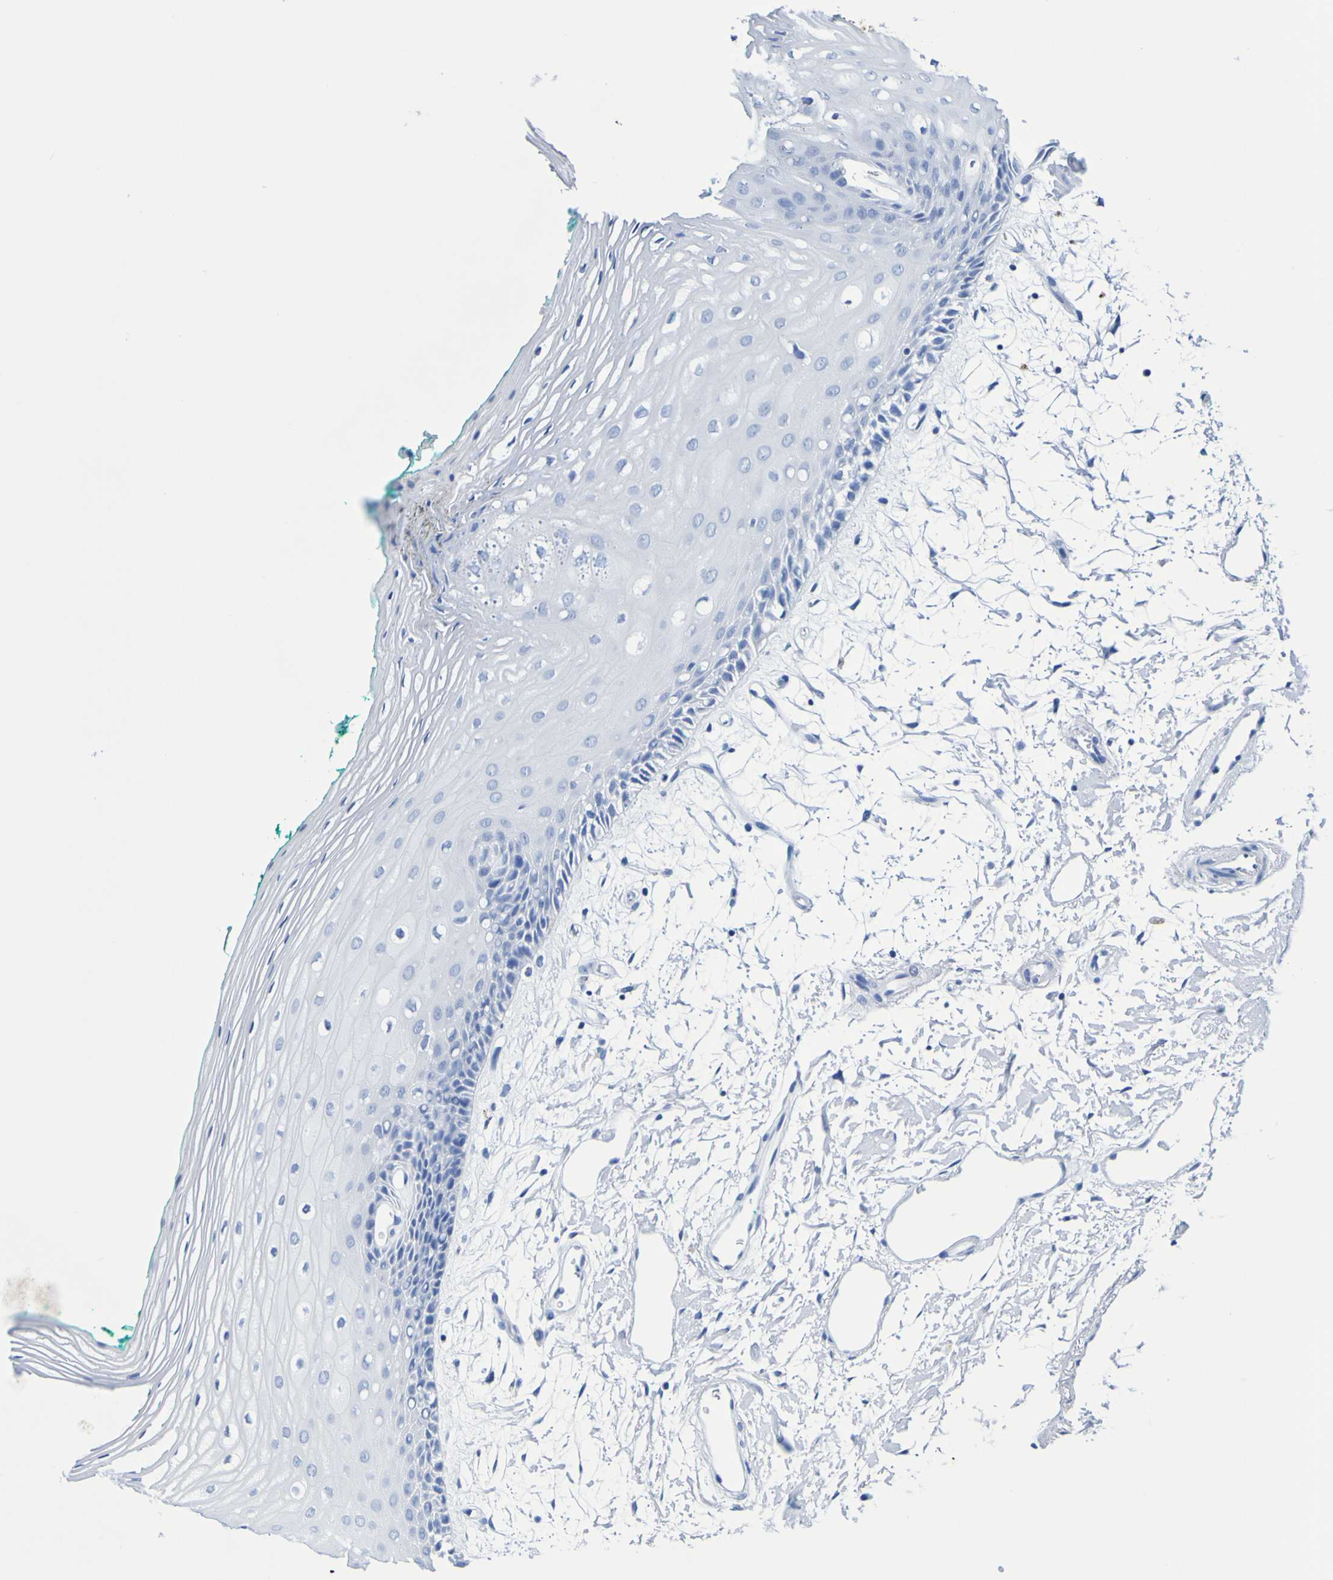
{"staining": {"intensity": "negative", "quantity": "none", "location": "none"}, "tissue": "oral mucosa", "cell_type": "Squamous epithelial cells", "image_type": "normal", "snomed": [{"axis": "morphology", "description": "Normal tissue, NOS"}, {"axis": "topography", "description": "Skeletal muscle"}, {"axis": "topography", "description": "Oral tissue"}, {"axis": "topography", "description": "Peripheral nerve tissue"}], "caption": "This photomicrograph is of benign oral mucosa stained with immunohistochemistry (IHC) to label a protein in brown with the nuclei are counter-stained blue. There is no expression in squamous epithelial cells. (DAB (3,3'-diaminobenzidine) IHC visualized using brightfield microscopy, high magnification).", "gene": "DPEP1", "patient": {"sex": "female", "age": 84}}